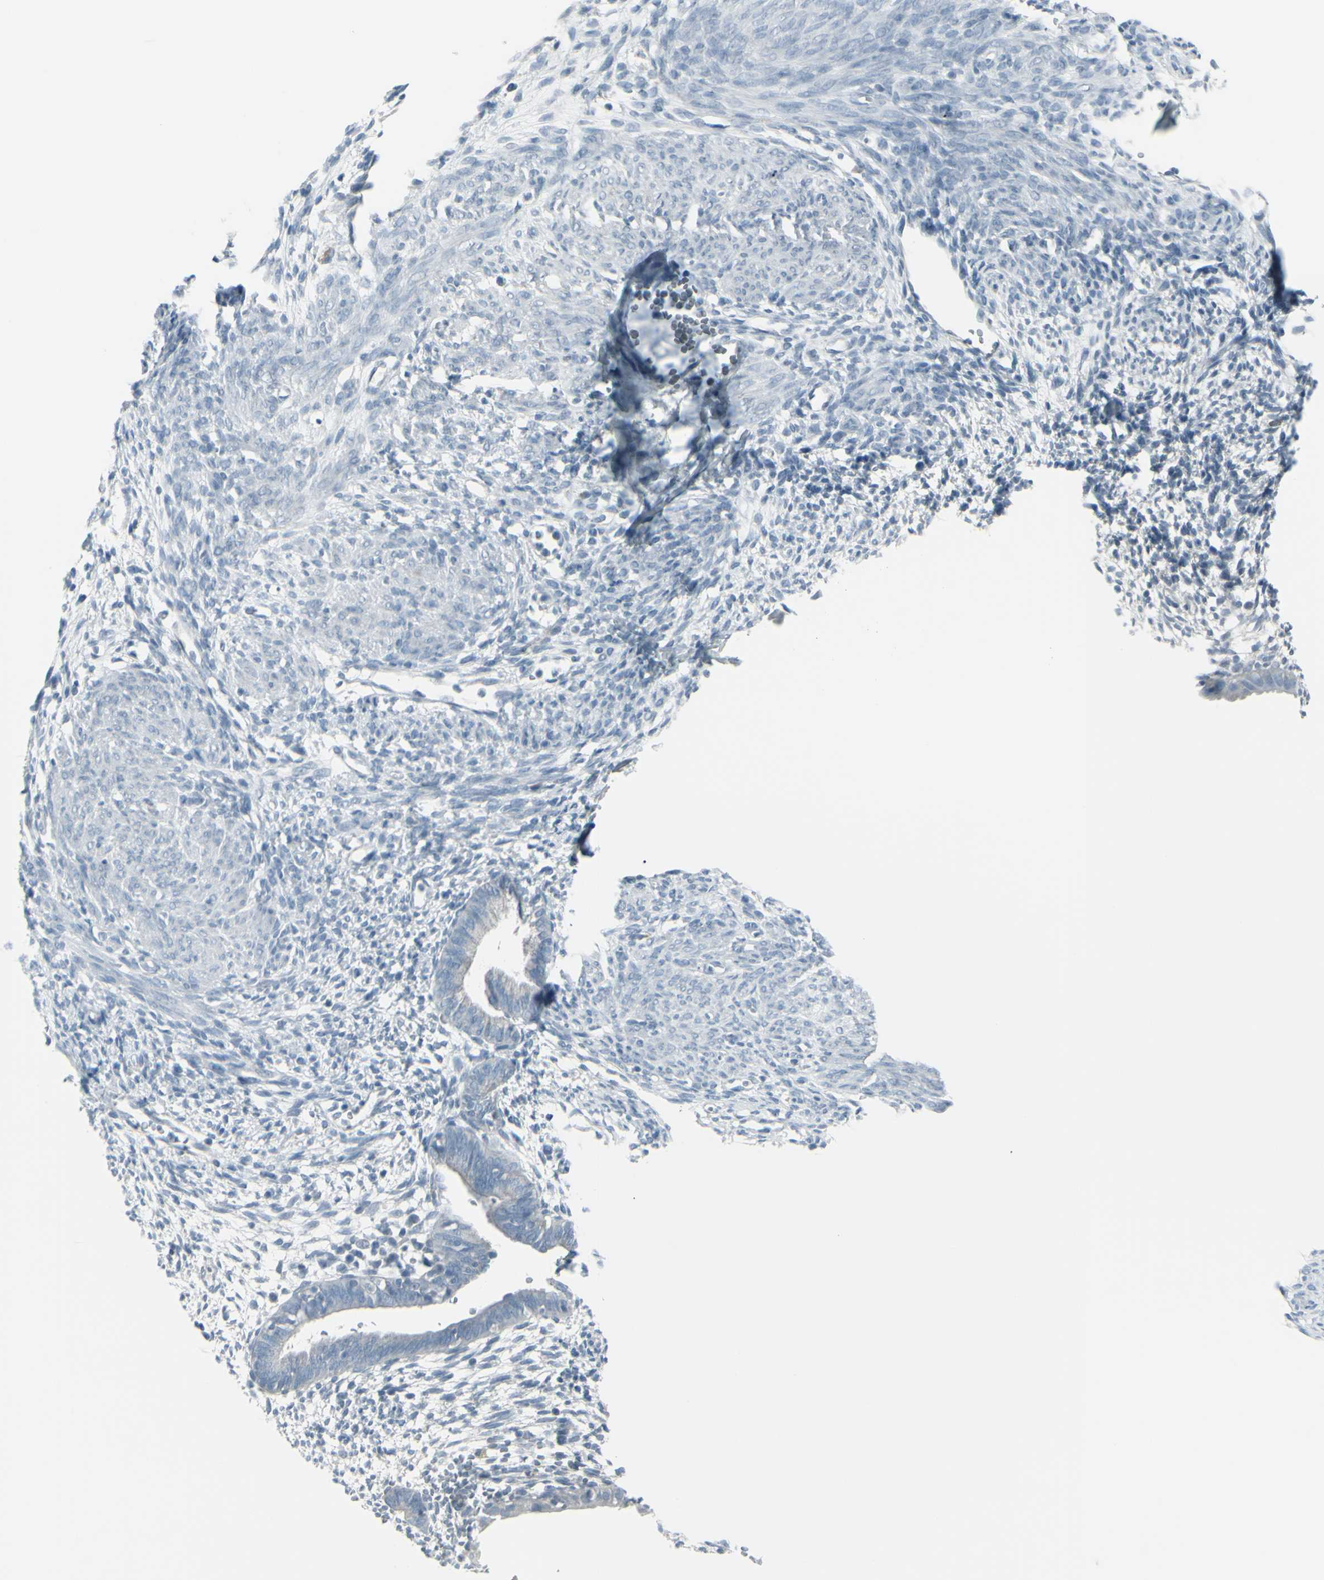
{"staining": {"intensity": "negative", "quantity": "none", "location": "none"}, "tissue": "endometrium", "cell_type": "Cells in endometrial stroma", "image_type": "normal", "snomed": [{"axis": "morphology", "description": "Normal tissue, NOS"}, {"axis": "morphology", "description": "Atrophy, NOS"}, {"axis": "topography", "description": "Uterus"}, {"axis": "topography", "description": "Endometrium"}], "caption": "The histopathology image shows no staining of cells in endometrial stroma in unremarkable endometrium.", "gene": "RAB3A", "patient": {"sex": "female", "age": 68}}